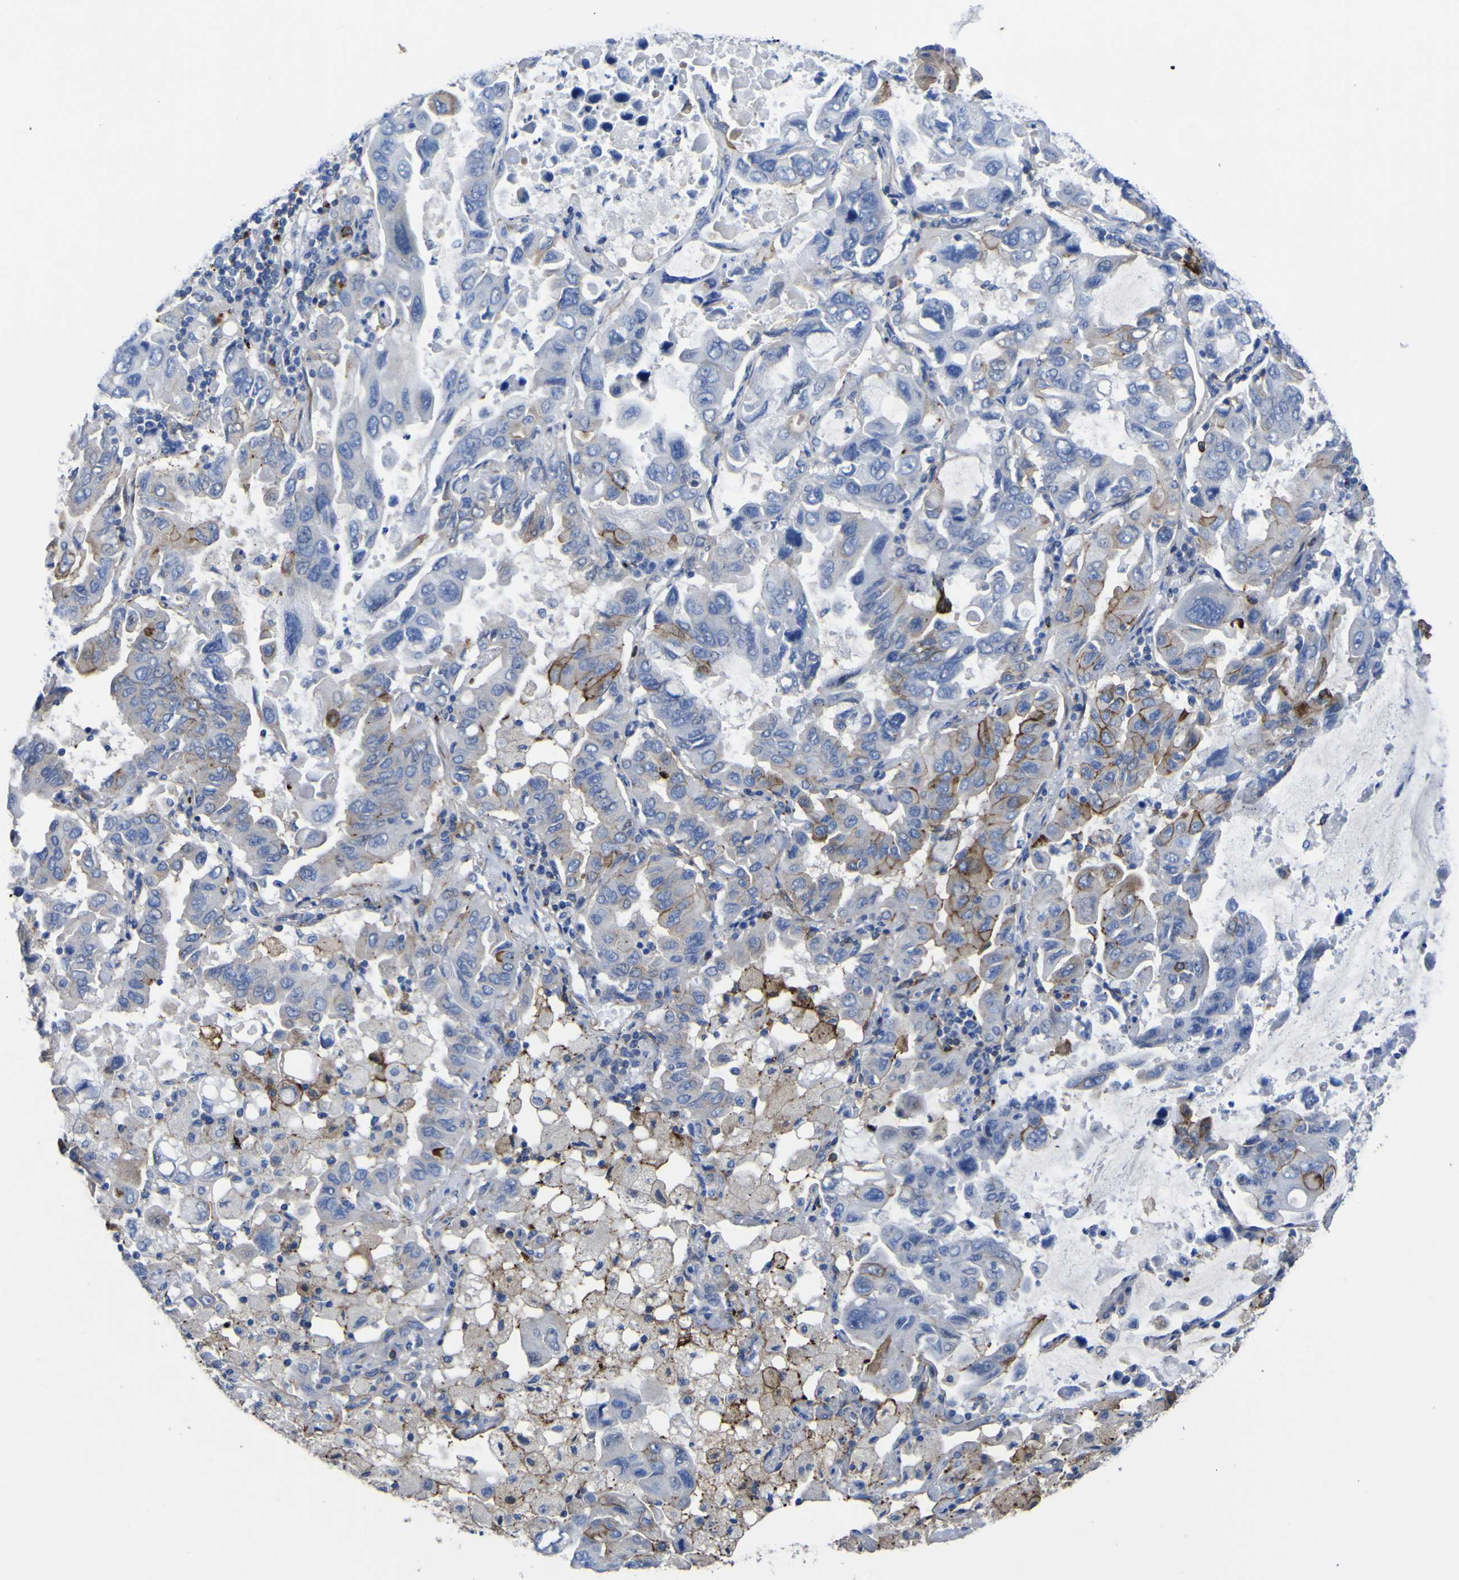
{"staining": {"intensity": "strong", "quantity": "<25%", "location": "cytoplasmic/membranous"}, "tissue": "lung cancer", "cell_type": "Tumor cells", "image_type": "cancer", "snomed": [{"axis": "morphology", "description": "Adenocarcinoma, NOS"}, {"axis": "topography", "description": "Lung"}], "caption": "This is an image of immunohistochemistry (IHC) staining of lung cancer, which shows strong positivity in the cytoplasmic/membranous of tumor cells.", "gene": "AGO4", "patient": {"sex": "male", "age": 64}}